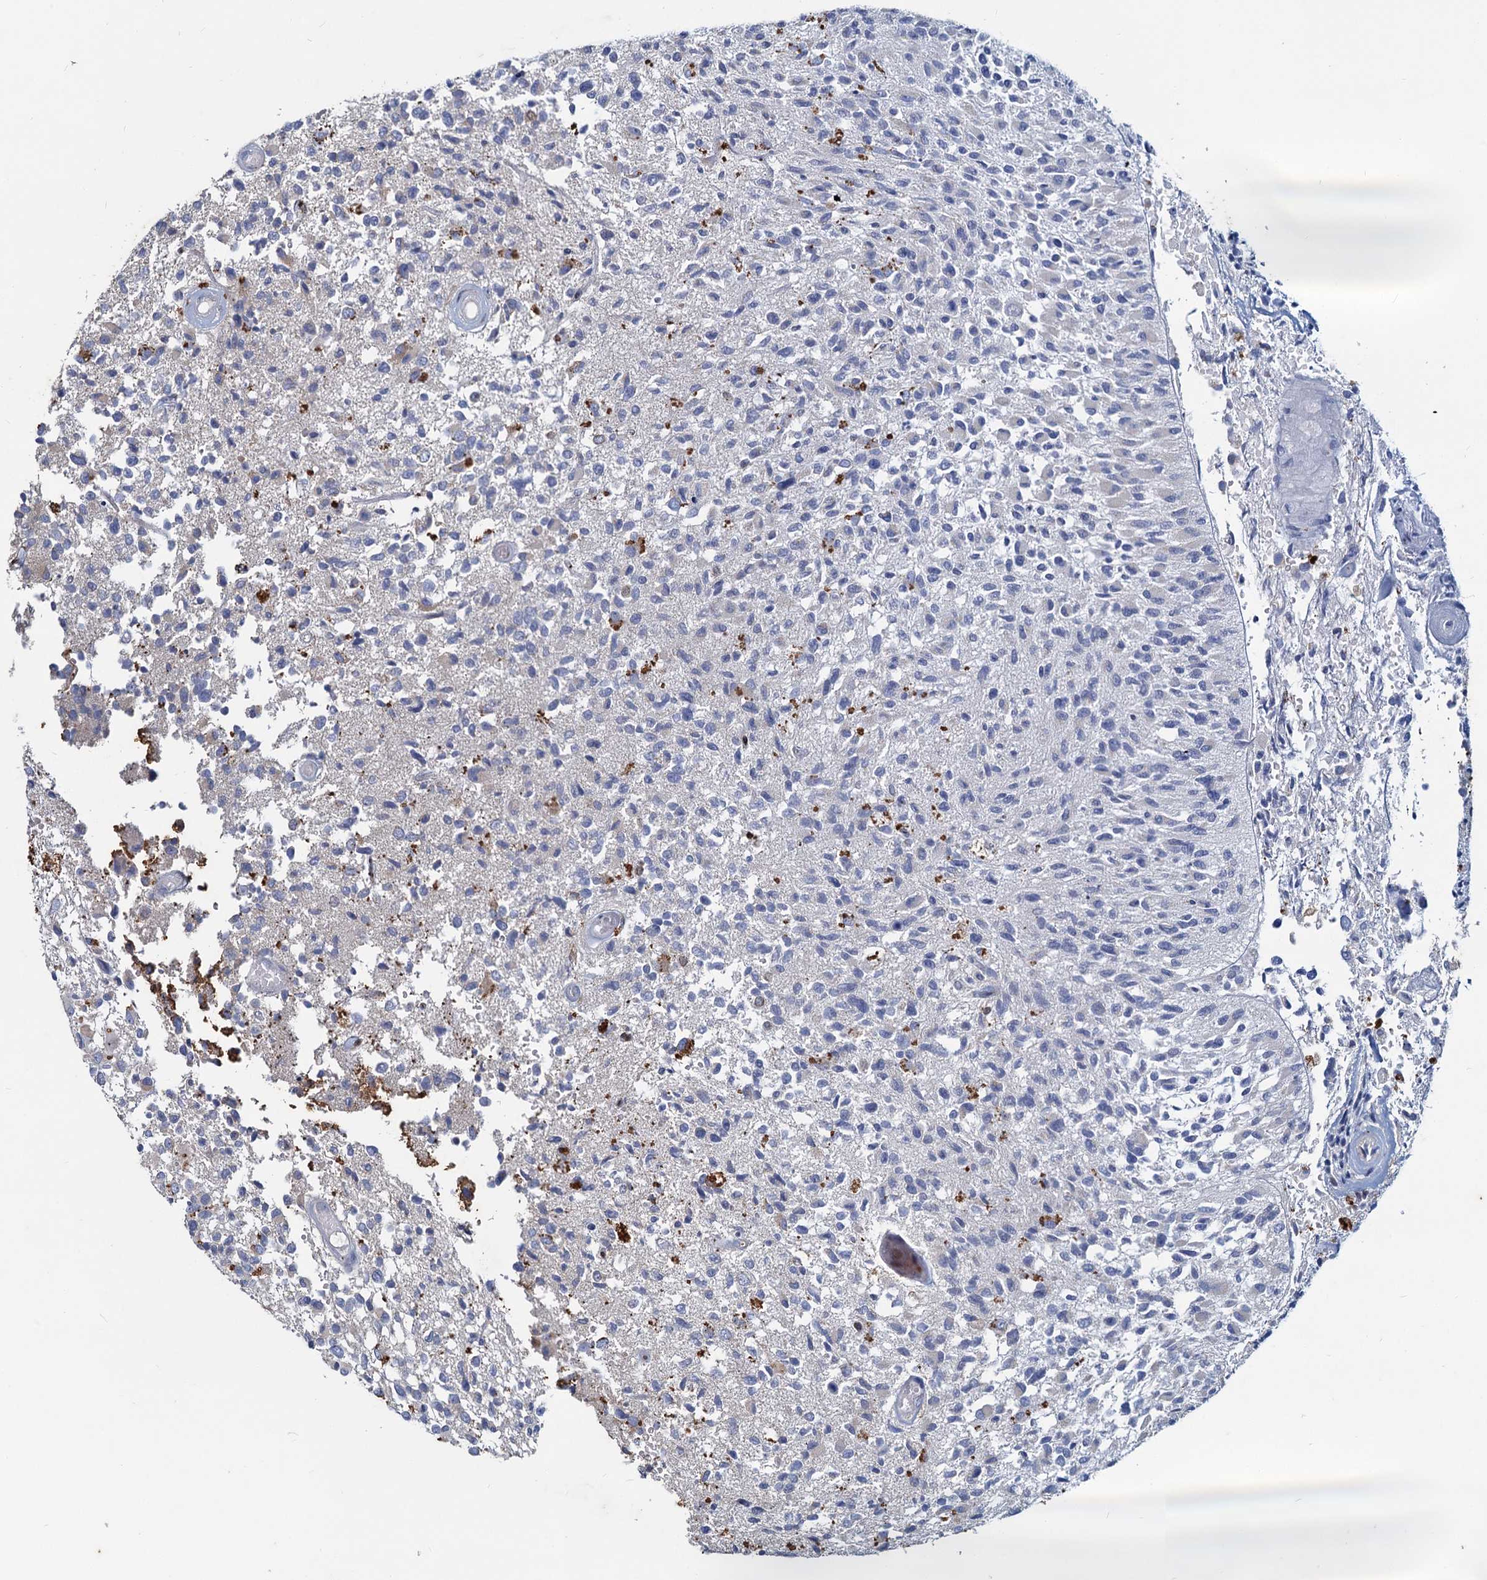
{"staining": {"intensity": "negative", "quantity": "none", "location": "none"}, "tissue": "glioma", "cell_type": "Tumor cells", "image_type": "cancer", "snomed": [{"axis": "morphology", "description": "Glioma, malignant, High grade"}, {"axis": "morphology", "description": "Glioblastoma, NOS"}, {"axis": "topography", "description": "Brain"}], "caption": "Glioma was stained to show a protein in brown. There is no significant staining in tumor cells.", "gene": "TMX2", "patient": {"sex": "male", "age": 60}}